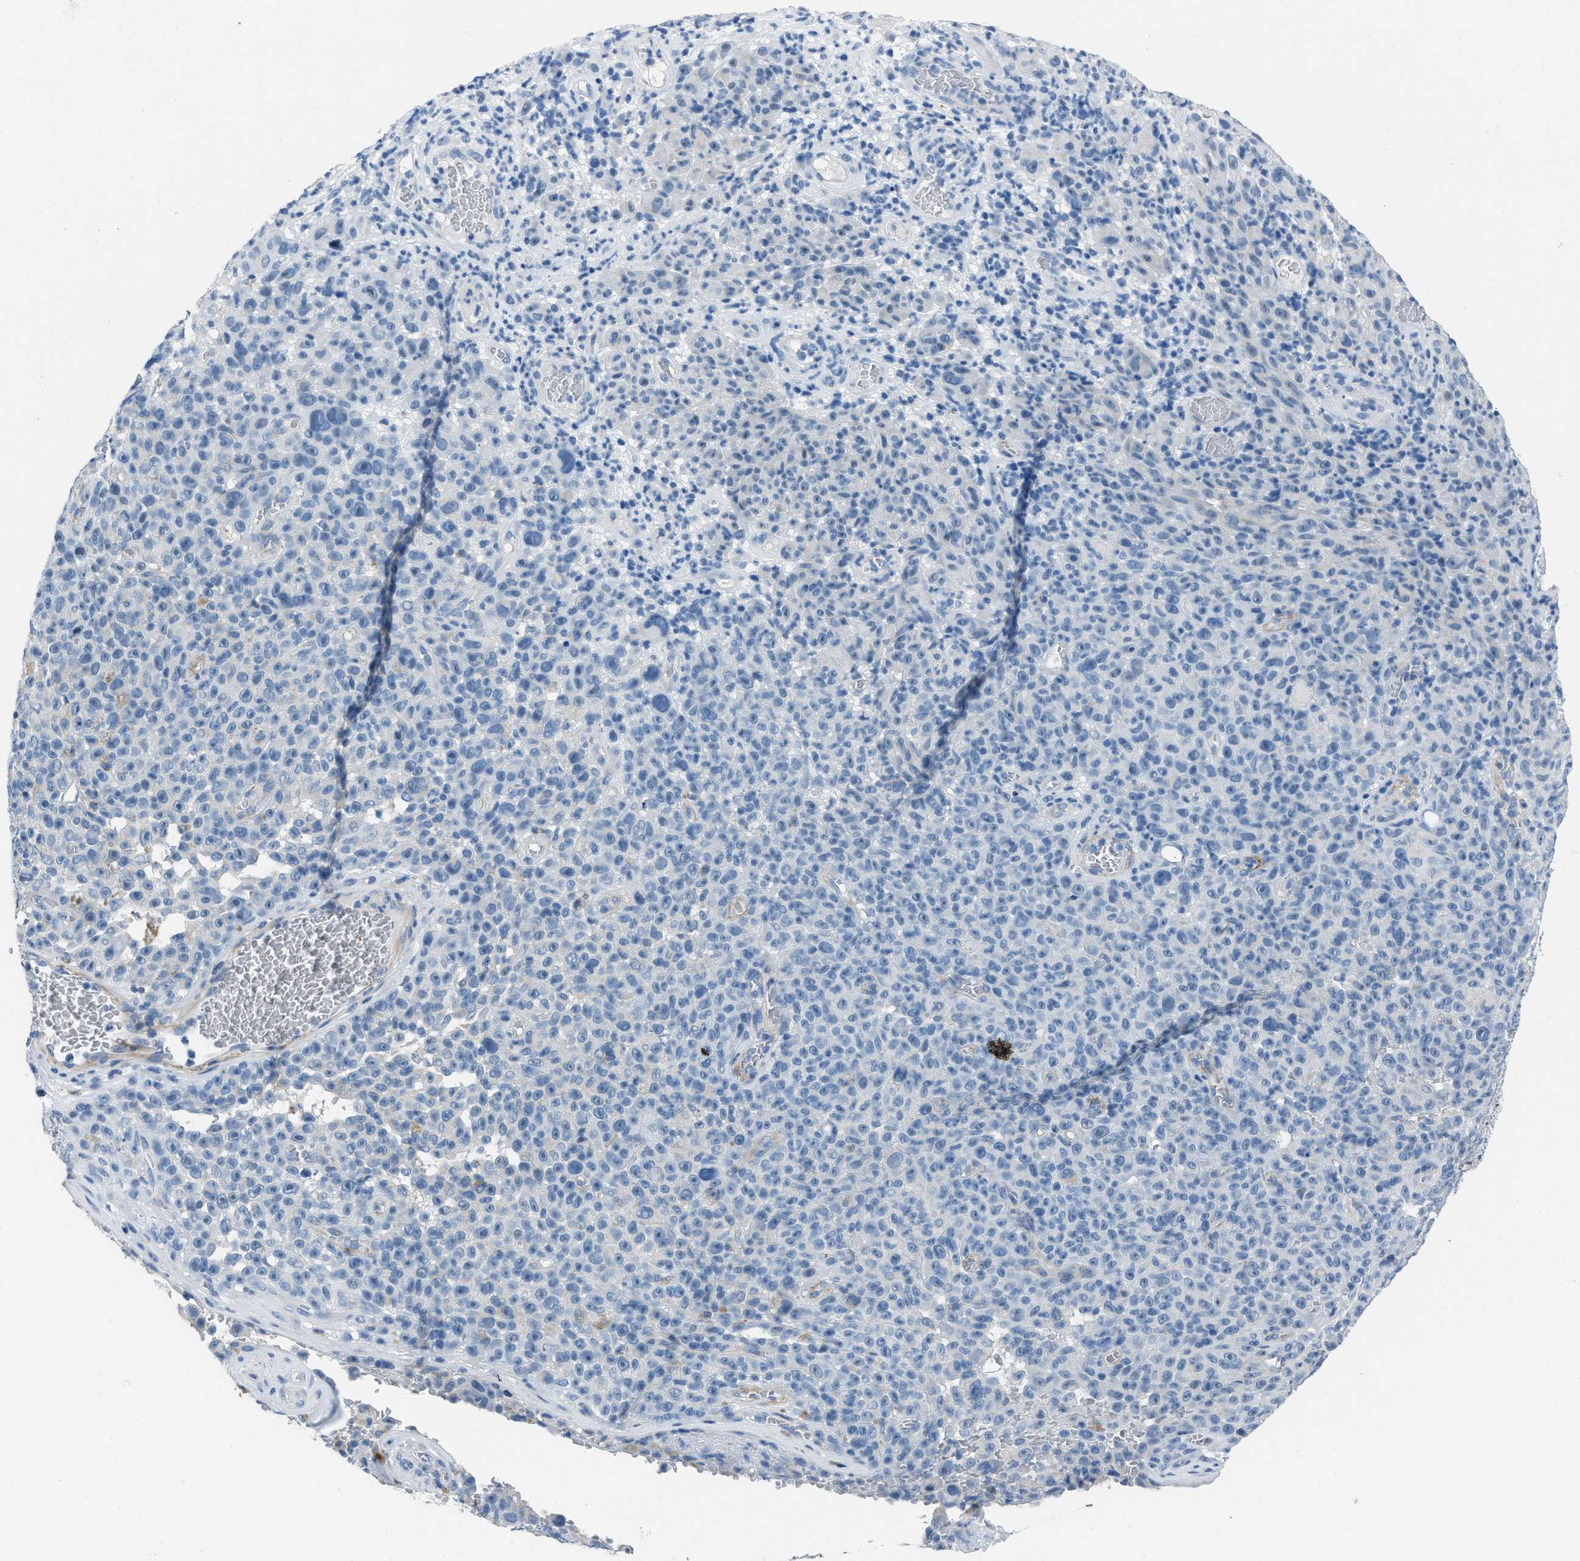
{"staining": {"intensity": "negative", "quantity": "none", "location": "none"}, "tissue": "melanoma", "cell_type": "Tumor cells", "image_type": "cancer", "snomed": [{"axis": "morphology", "description": "Malignant melanoma, NOS"}, {"axis": "topography", "description": "Skin"}], "caption": "This micrograph is of melanoma stained with immunohistochemistry to label a protein in brown with the nuclei are counter-stained blue. There is no staining in tumor cells.", "gene": "SPATC1L", "patient": {"sex": "female", "age": 82}}